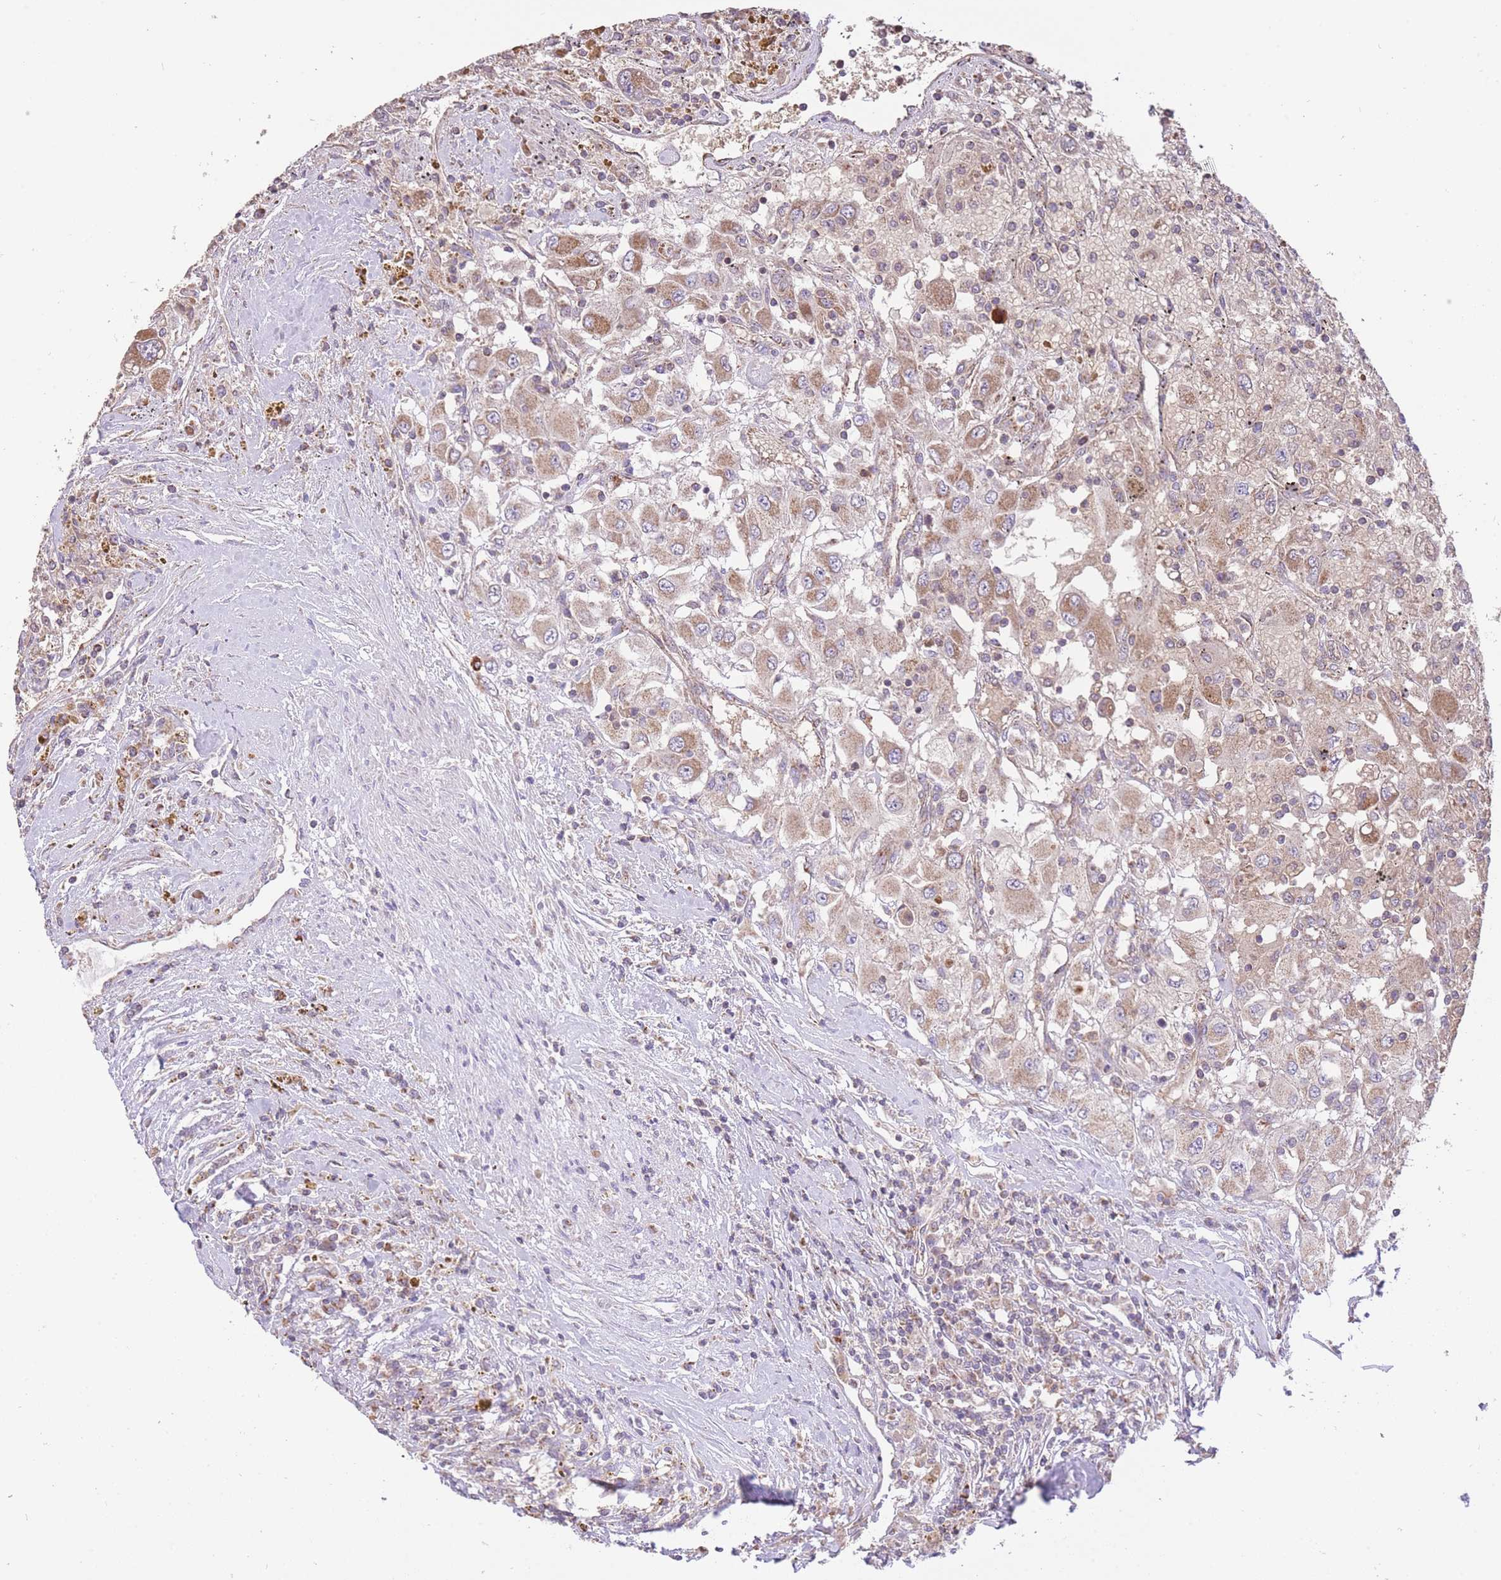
{"staining": {"intensity": "moderate", "quantity": ">75%", "location": "cytoplasmic/membranous"}, "tissue": "renal cancer", "cell_type": "Tumor cells", "image_type": "cancer", "snomed": [{"axis": "morphology", "description": "Adenocarcinoma, NOS"}, {"axis": "topography", "description": "Kidney"}], "caption": "The image demonstrates a brown stain indicating the presence of a protein in the cytoplasmic/membranous of tumor cells in renal cancer. (Brightfield microscopy of DAB IHC at high magnification).", "gene": "PREP", "patient": {"sex": "female", "age": 67}}